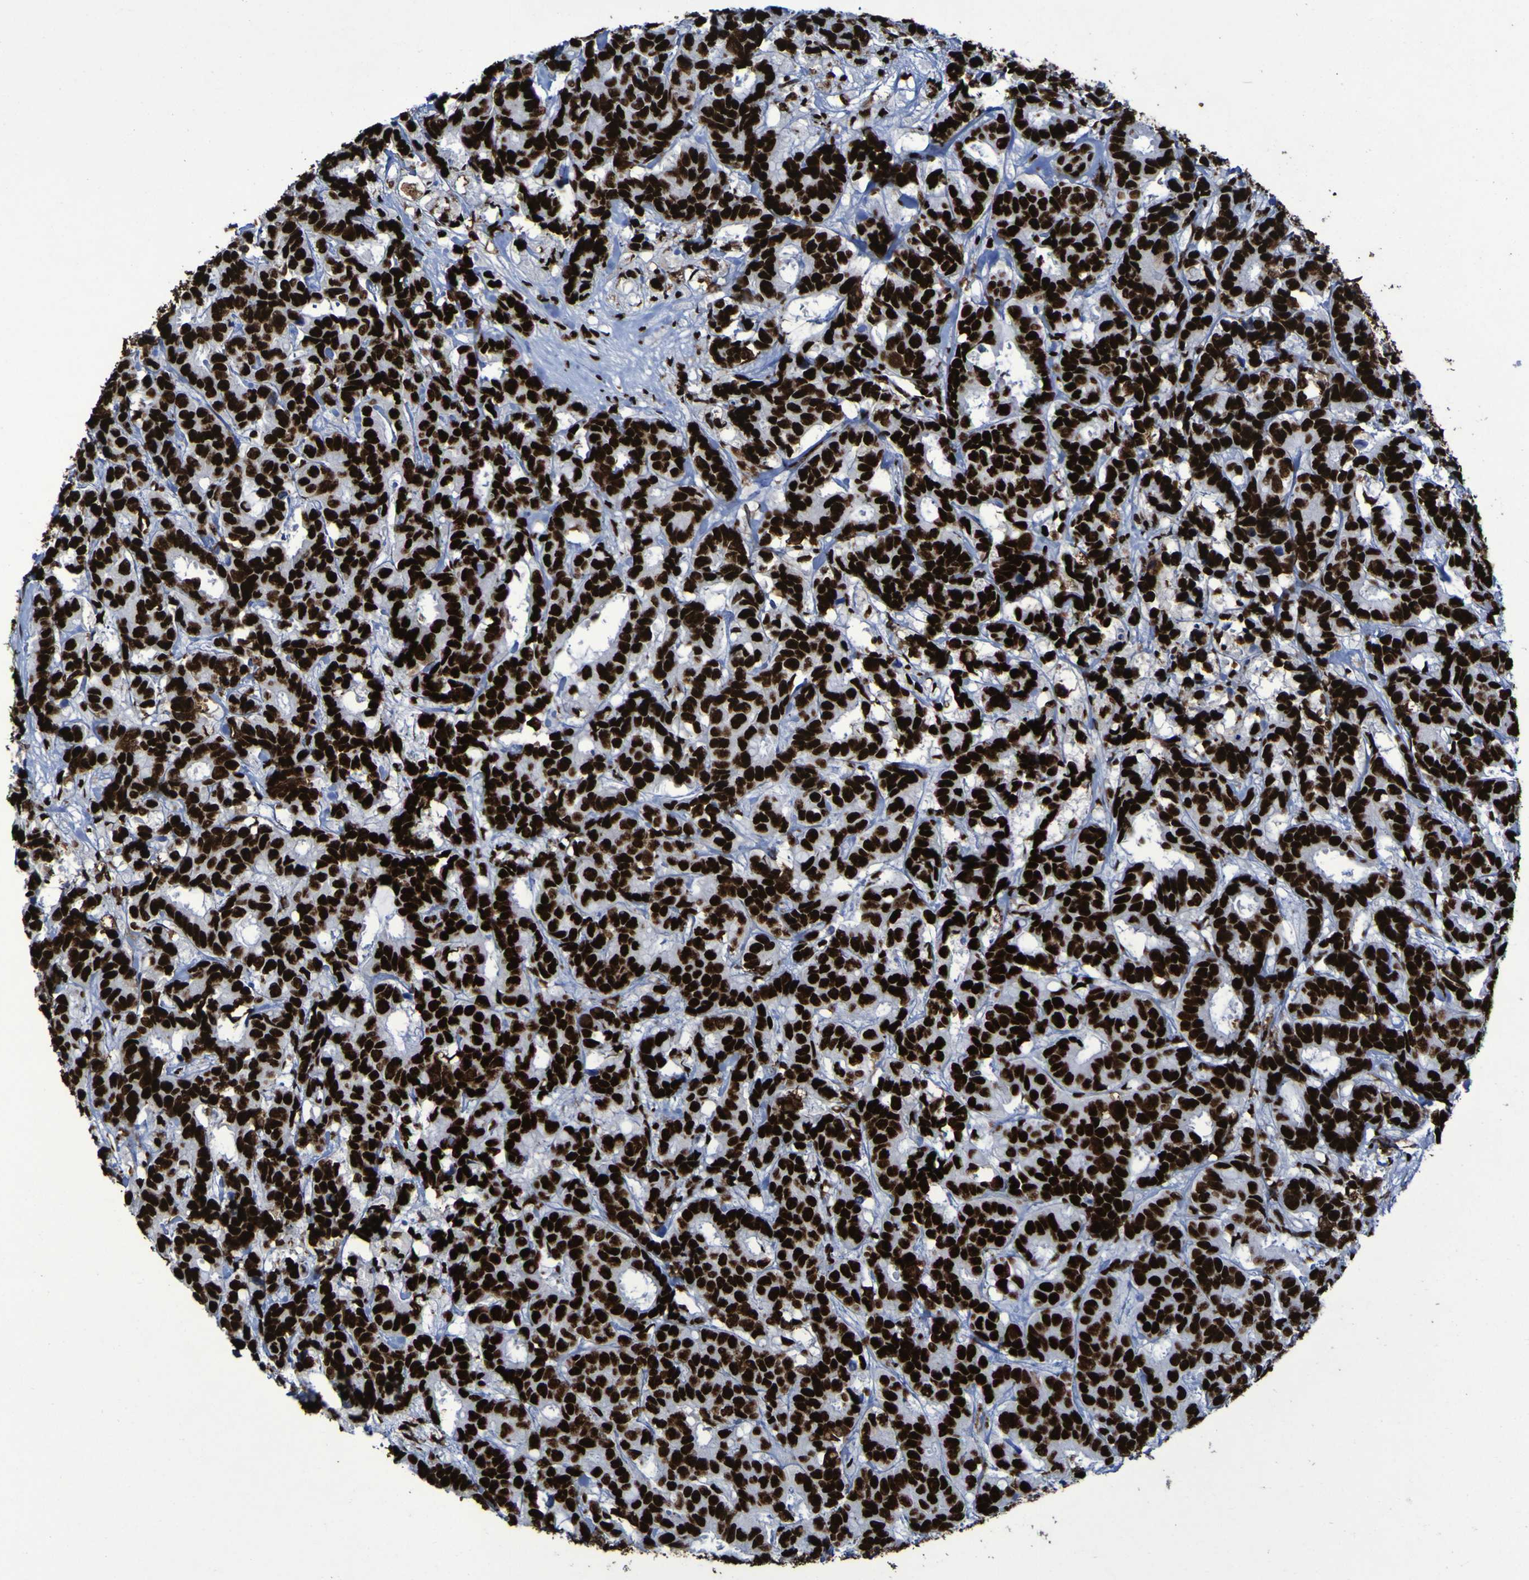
{"staining": {"intensity": "strong", "quantity": ">75%", "location": "nuclear"}, "tissue": "breast cancer", "cell_type": "Tumor cells", "image_type": "cancer", "snomed": [{"axis": "morphology", "description": "Duct carcinoma"}, {"axis": "topography", "description": "Breast"}], "caption": "This micrograph reveals immunohistochemistry staining of human breast cancer, with high strong nuclear staining in approximately >75% of tumor cells.", "gene": "NPM1", "patient": {"sex": "female", "age": 87}}